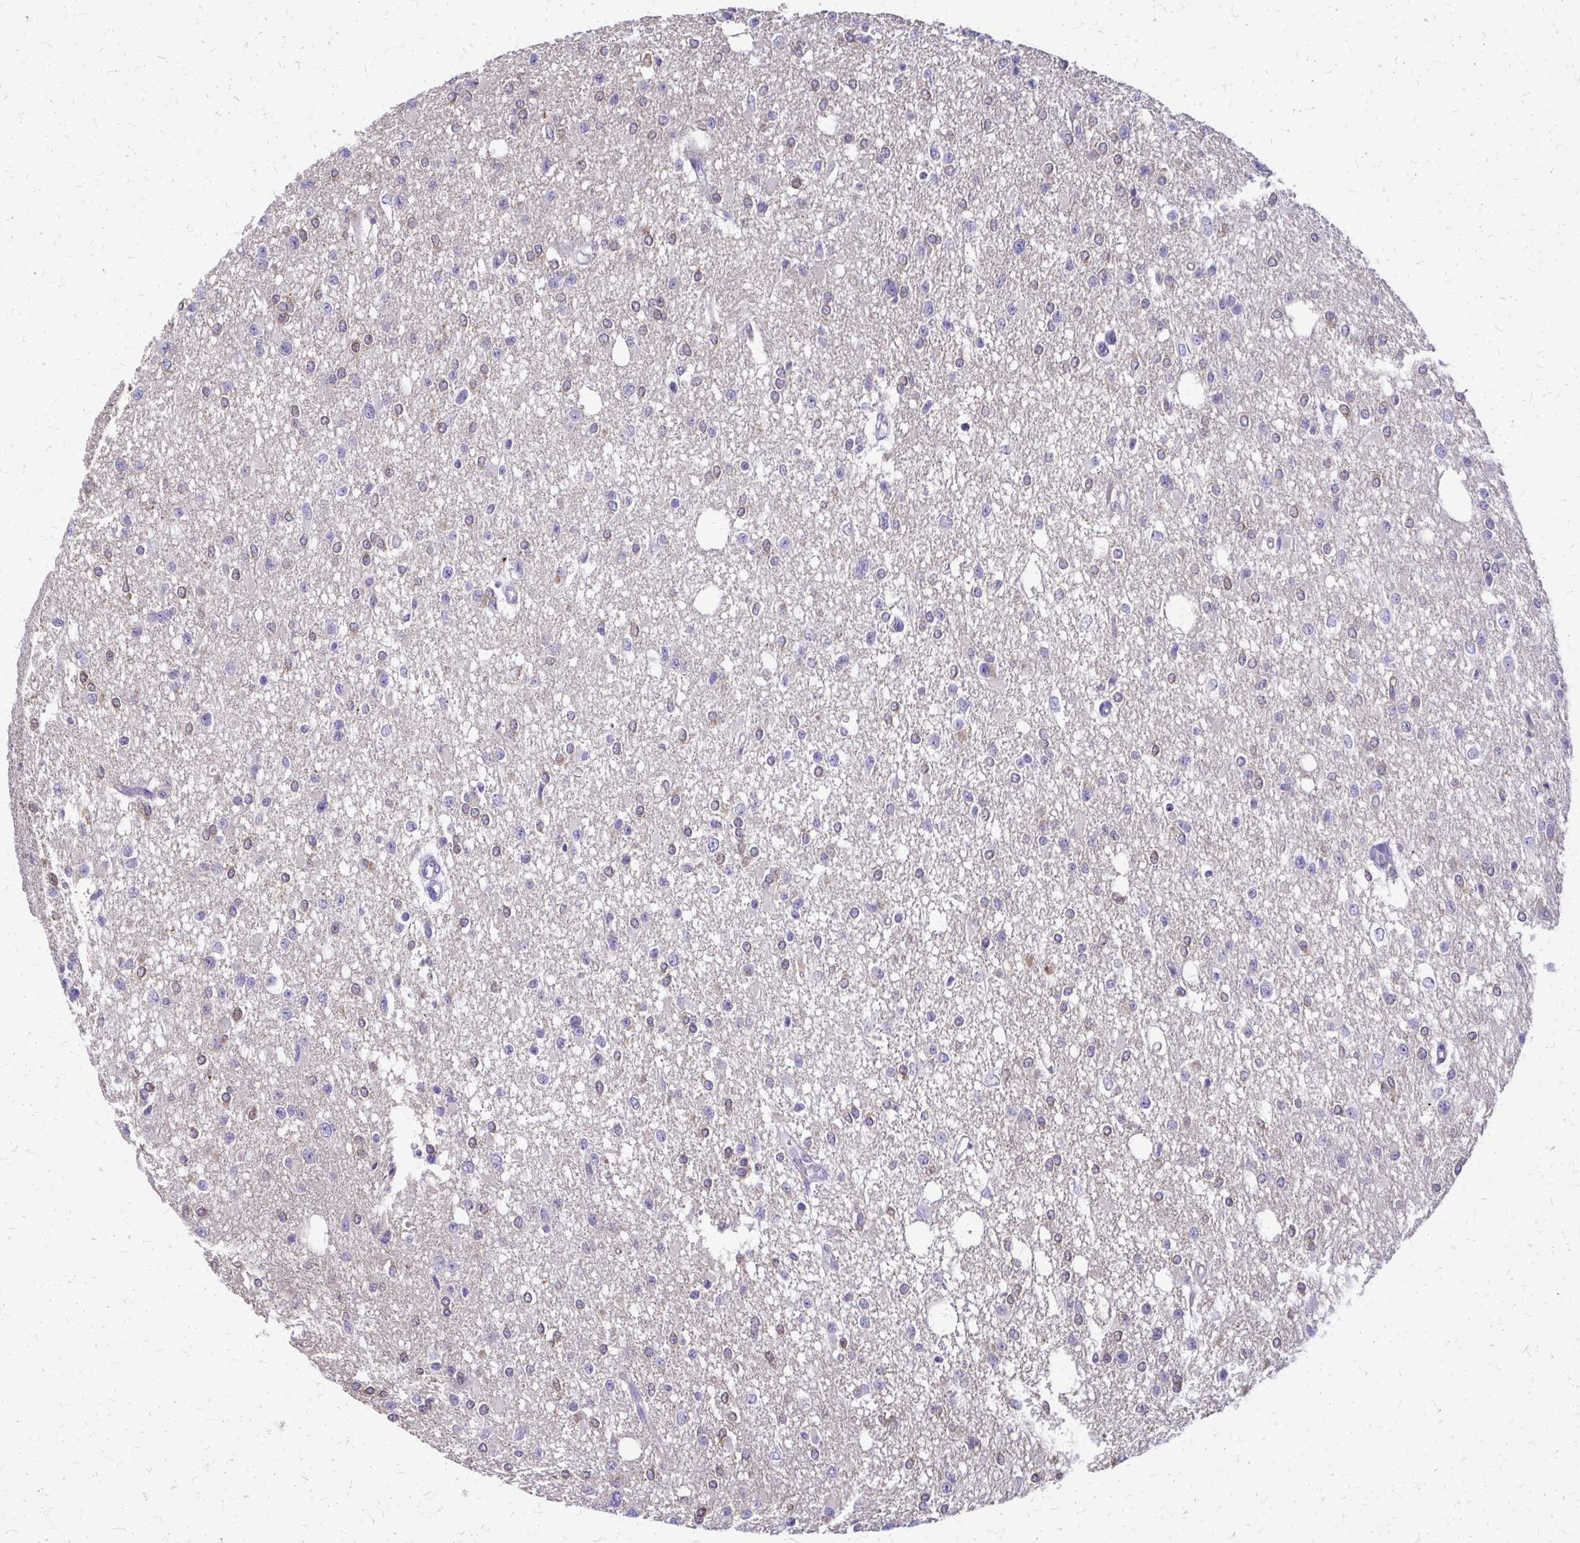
{"staining": {"intensity": "weak", "quantity": "<25%", "location": "cytoplasmic/membranous"}, "tissue": "glioma", "cell_type": "Tumor cells", "image_type": "cancer", "snomed": [{"axis": "morphology", "description": "Glioma, malignant, Low grade"}, {"axis": "topography", "description": "Brain"}], "caption": "Human glioma stained for a protein using immunohistochemistry exhibits no positivity in tumor cells.", "gene": "SAMD13", "patient": {"sex": "male", "age": 26}}